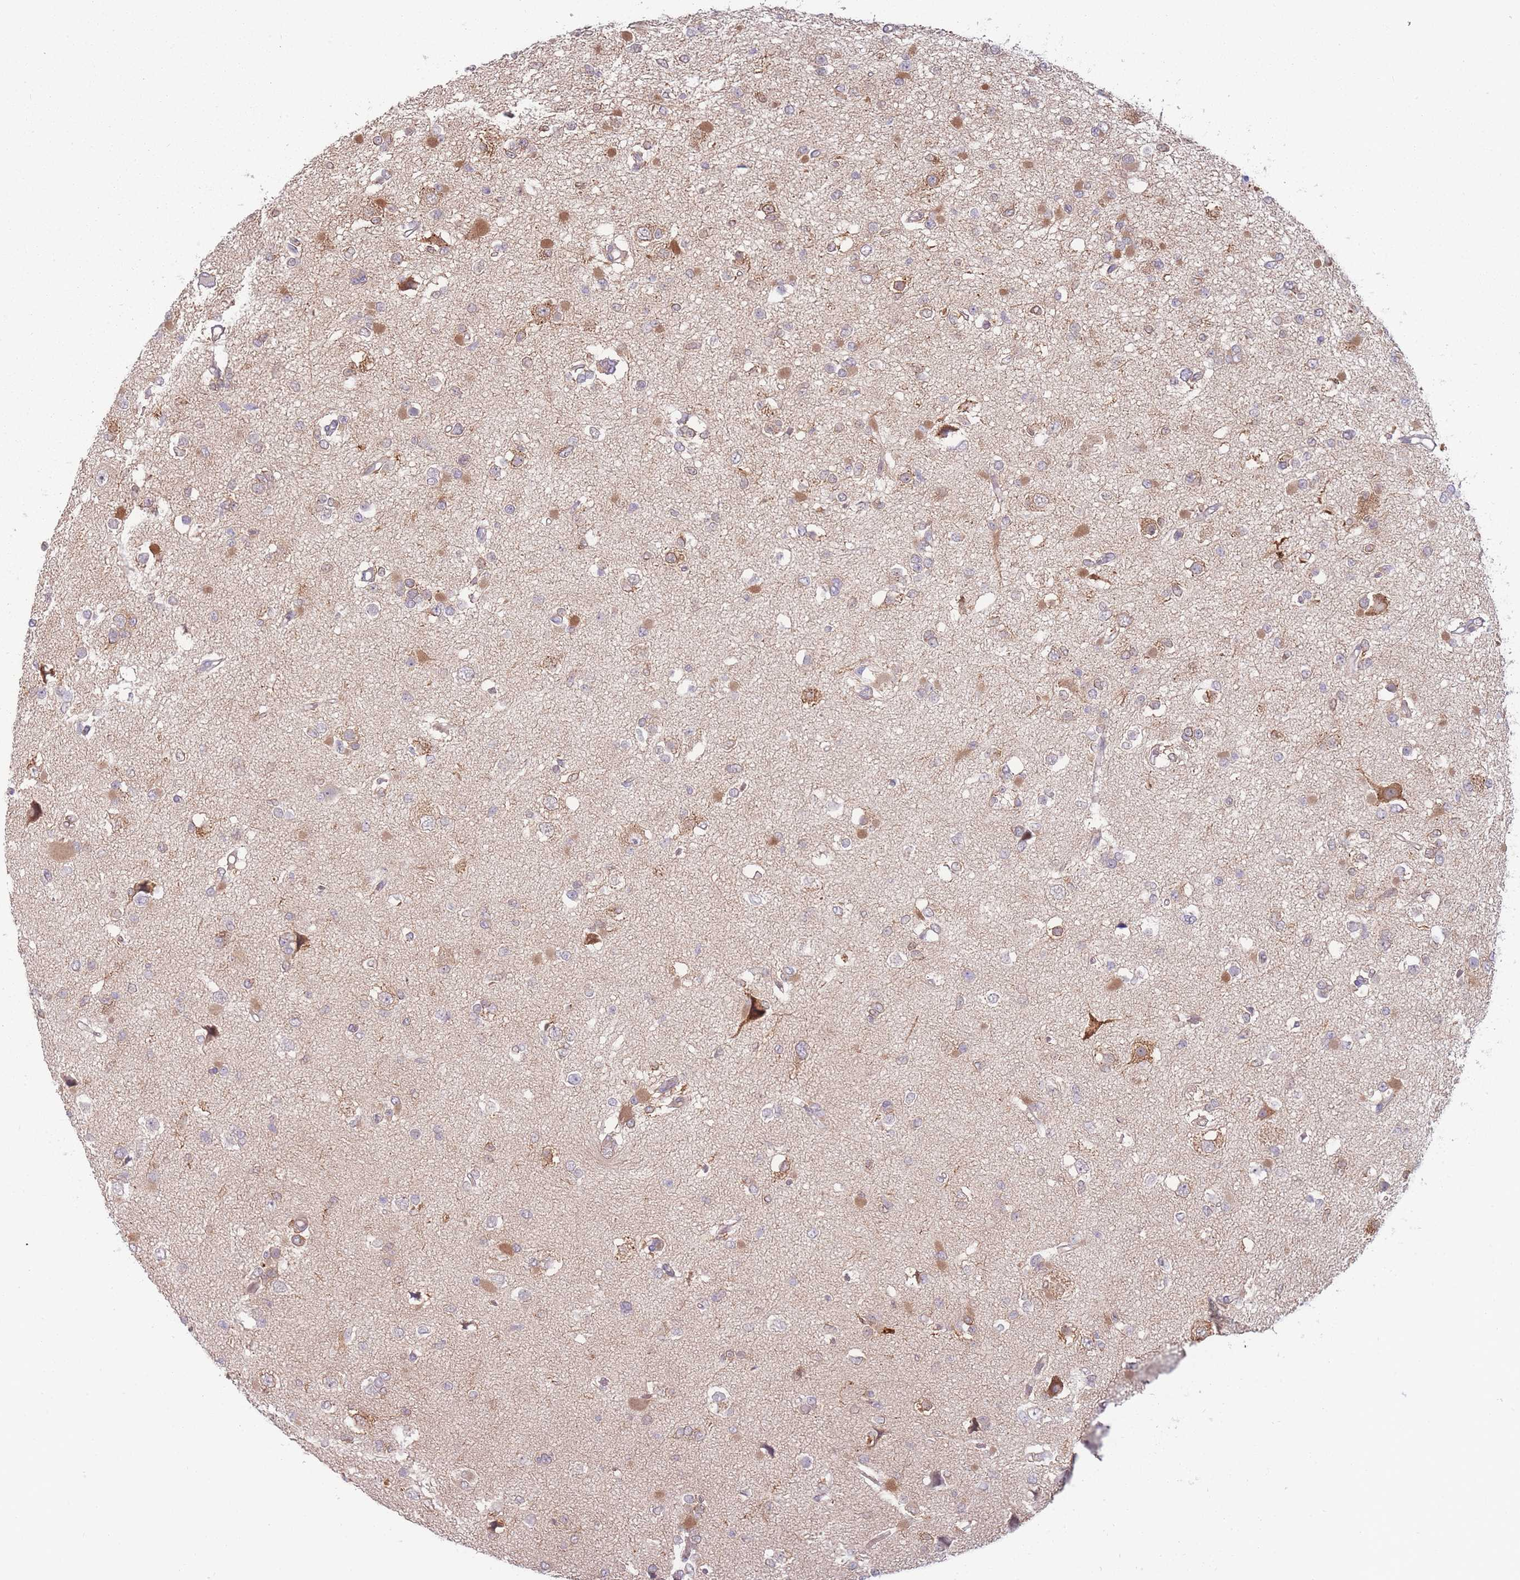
{"staining": {"intensity": "moderate", "quantity": "<25%", "location": "cytoplasmic/membranous"}, "tissue": "glioma", "cell_type": "Tumor cells", "image_type": "cancer", "snomed": [{"axis": "morphology", "description": "Glioma, malignant, Low grade"}, {"axis": "topography", "description": "Brain"}], "caption": "An image of low-grade glioma (malignant) stained for a protein displays moderate cytoplasmic/membranous brown staining in tumor cells.", "gene": "SPHKAP", "patient": {"sex": "female", "age": 22}}